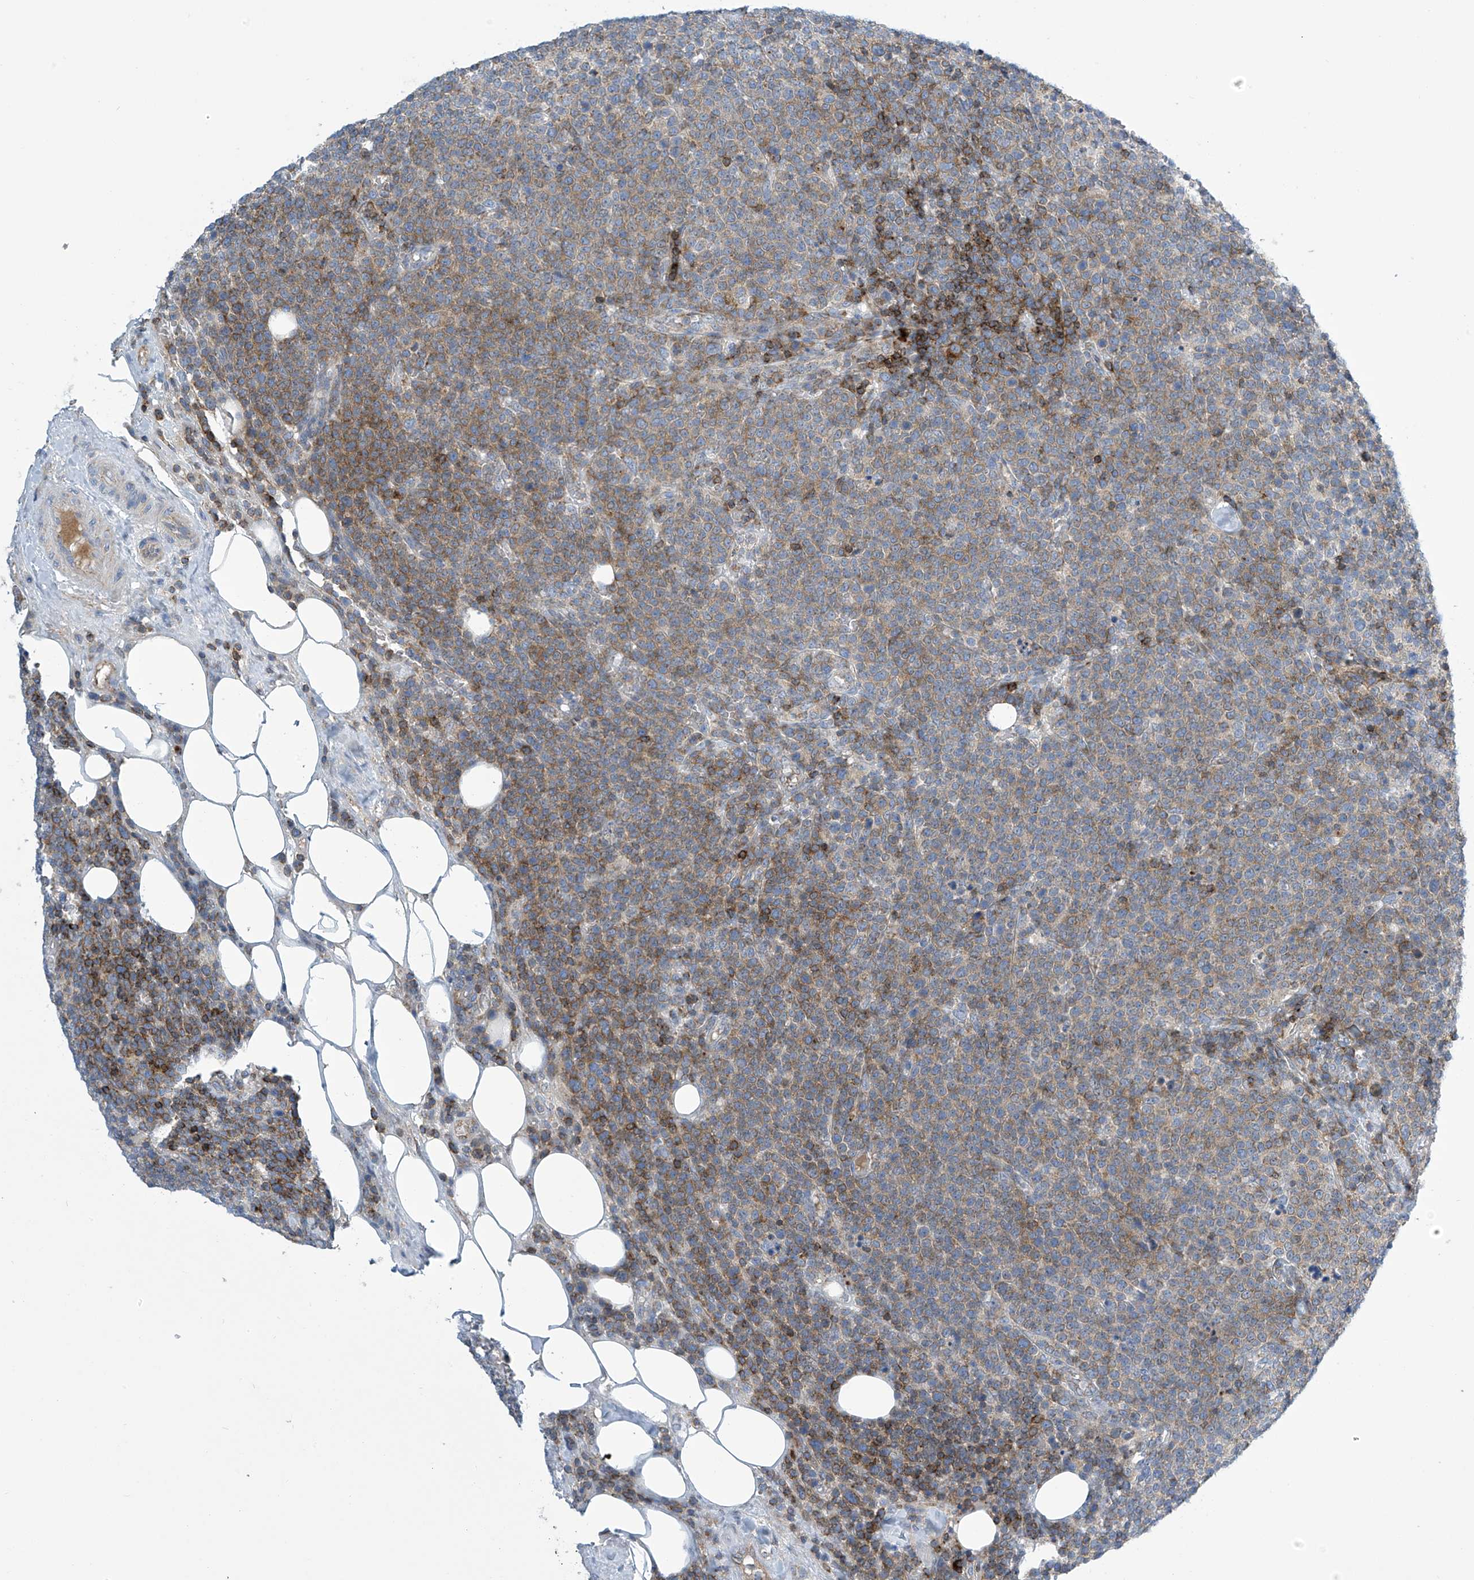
{"staining": {"intensity": "moderate", "quantity": "25%-75%", "location": "cytoplasmic/membranous"}, "tissue": "lymphoma", "cell_type": "Tumor cells", "image_type": "cancer", "snomed": [{"axis": "morphology", "description": "Malignant lymphoma, non-Hodgkin's type, High grade"}, {"axis": "topography", "description": "Lymph node"}], "caption": "Immunohistochemistry of human high-grade malignant lymphoma, non-Hodgkin's type exhibits medium levels of moderate cytoplasmic/membranous positivity in approximately 25%-75% of tumor cells. The staining was performed using DAB, with brown indicating positive protein expression. Nuclei are stained blue with hematoxylin.", "gene": "IBA57", "patient": {"sex": "male", "age": 61}}